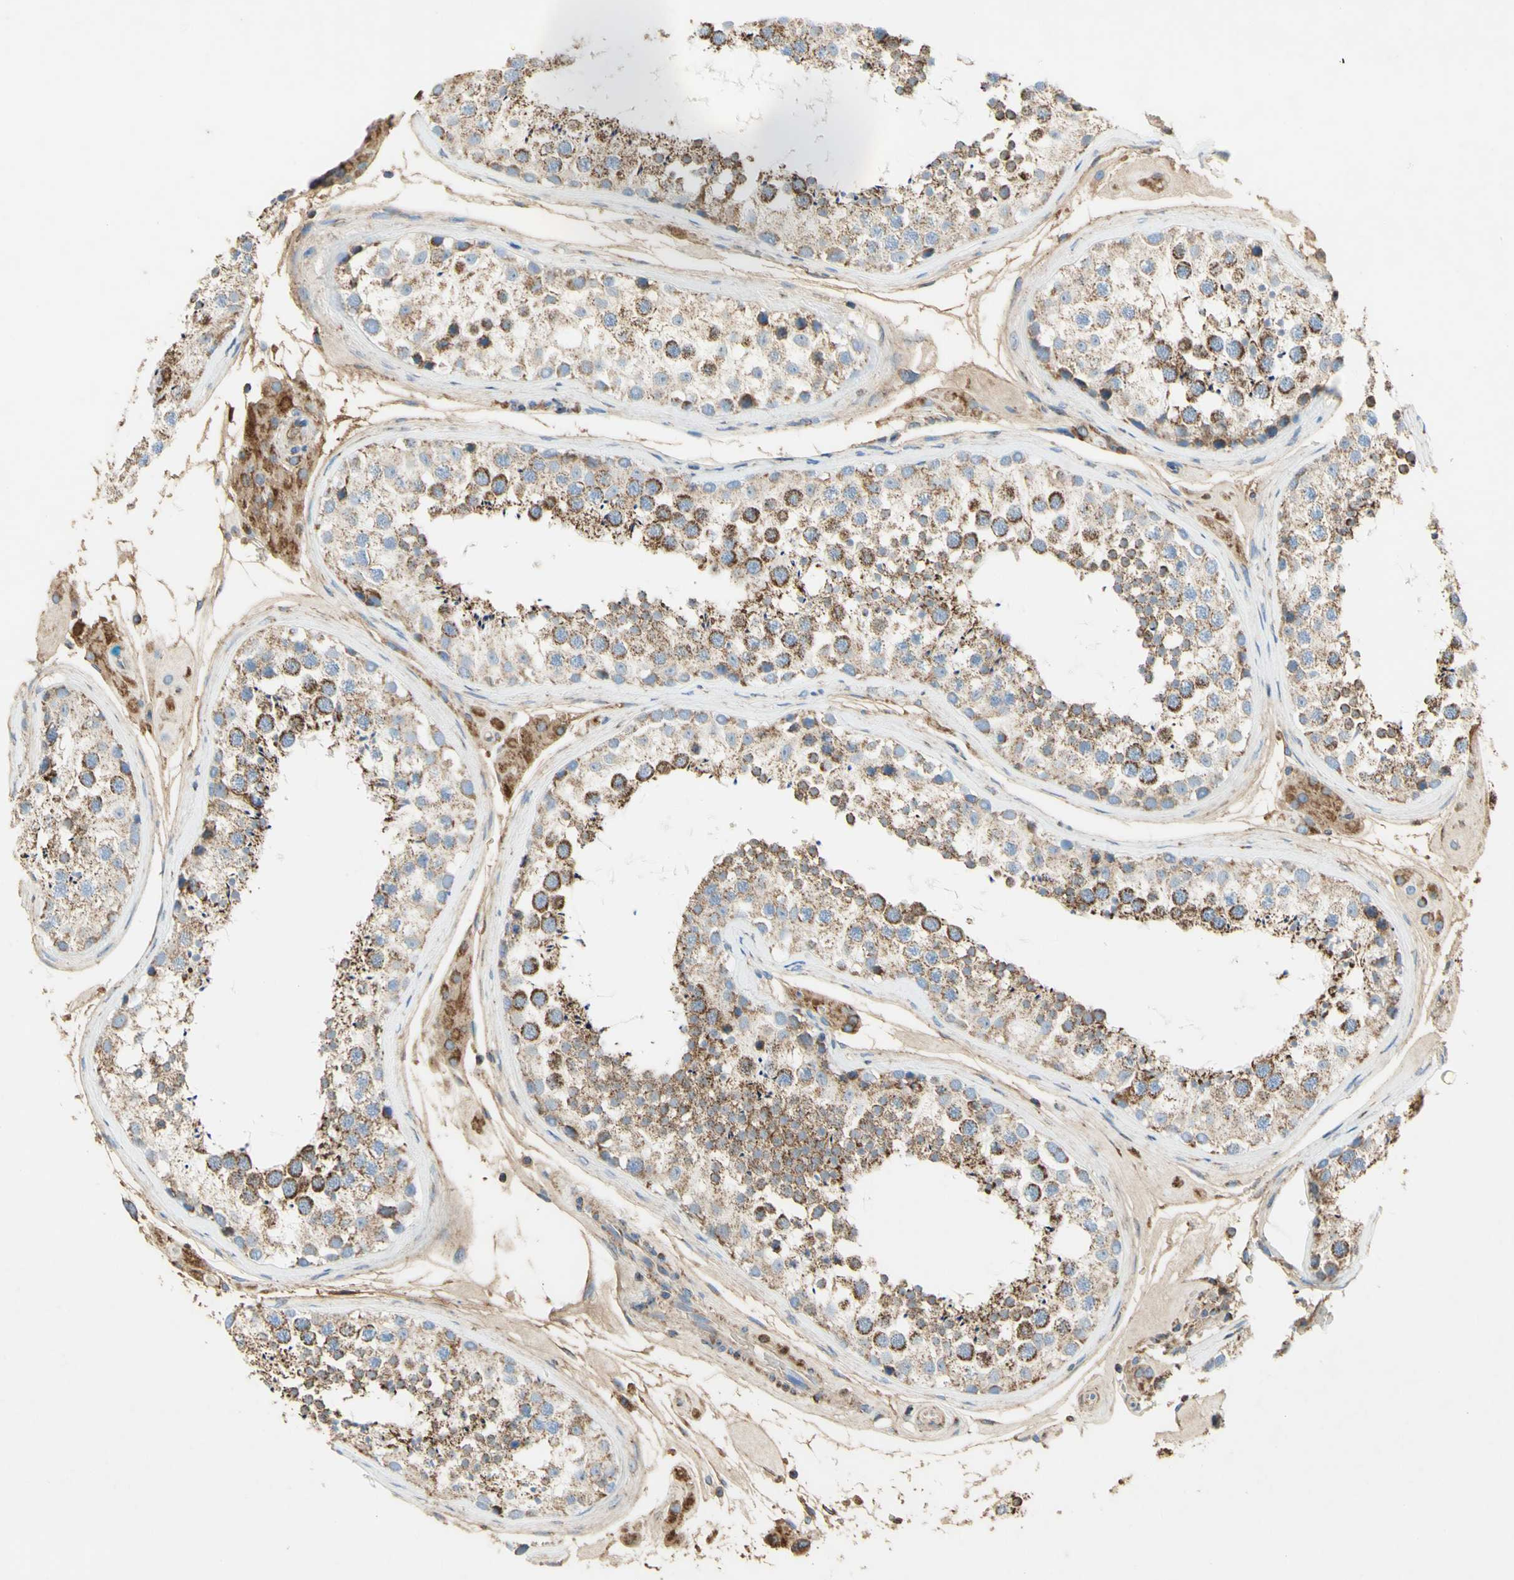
{"staining": {"intensity": "moderate", "quantity": ">75%", "location": "cytoplasmic/membranous"}, "tissue": "testis", "cell_type": "Cells in seminiferous ducts", "image_type": "normal", "snomed": [{"axis": "morphology", "description": "Normal tissue, NOS"}, {"axis": "topography", "description": "Testis"}], "caption": "Immunohistochemistry (IHC) staining of unremarkable testis, which shows medium levels of moderate cytoplasmic/membranous staining in approximately >75% of cells in seminiferous ducts indicating moderate cytoplasmic/membranous protein positivity. The staining was performed using DAB (3,3'-diaminobenzidine) (brown) for protein detection and nuclei were counterstained in hematoxylin (blue).", "gene": "SDHB", "patient": {"sex": "male", "age": 46}}